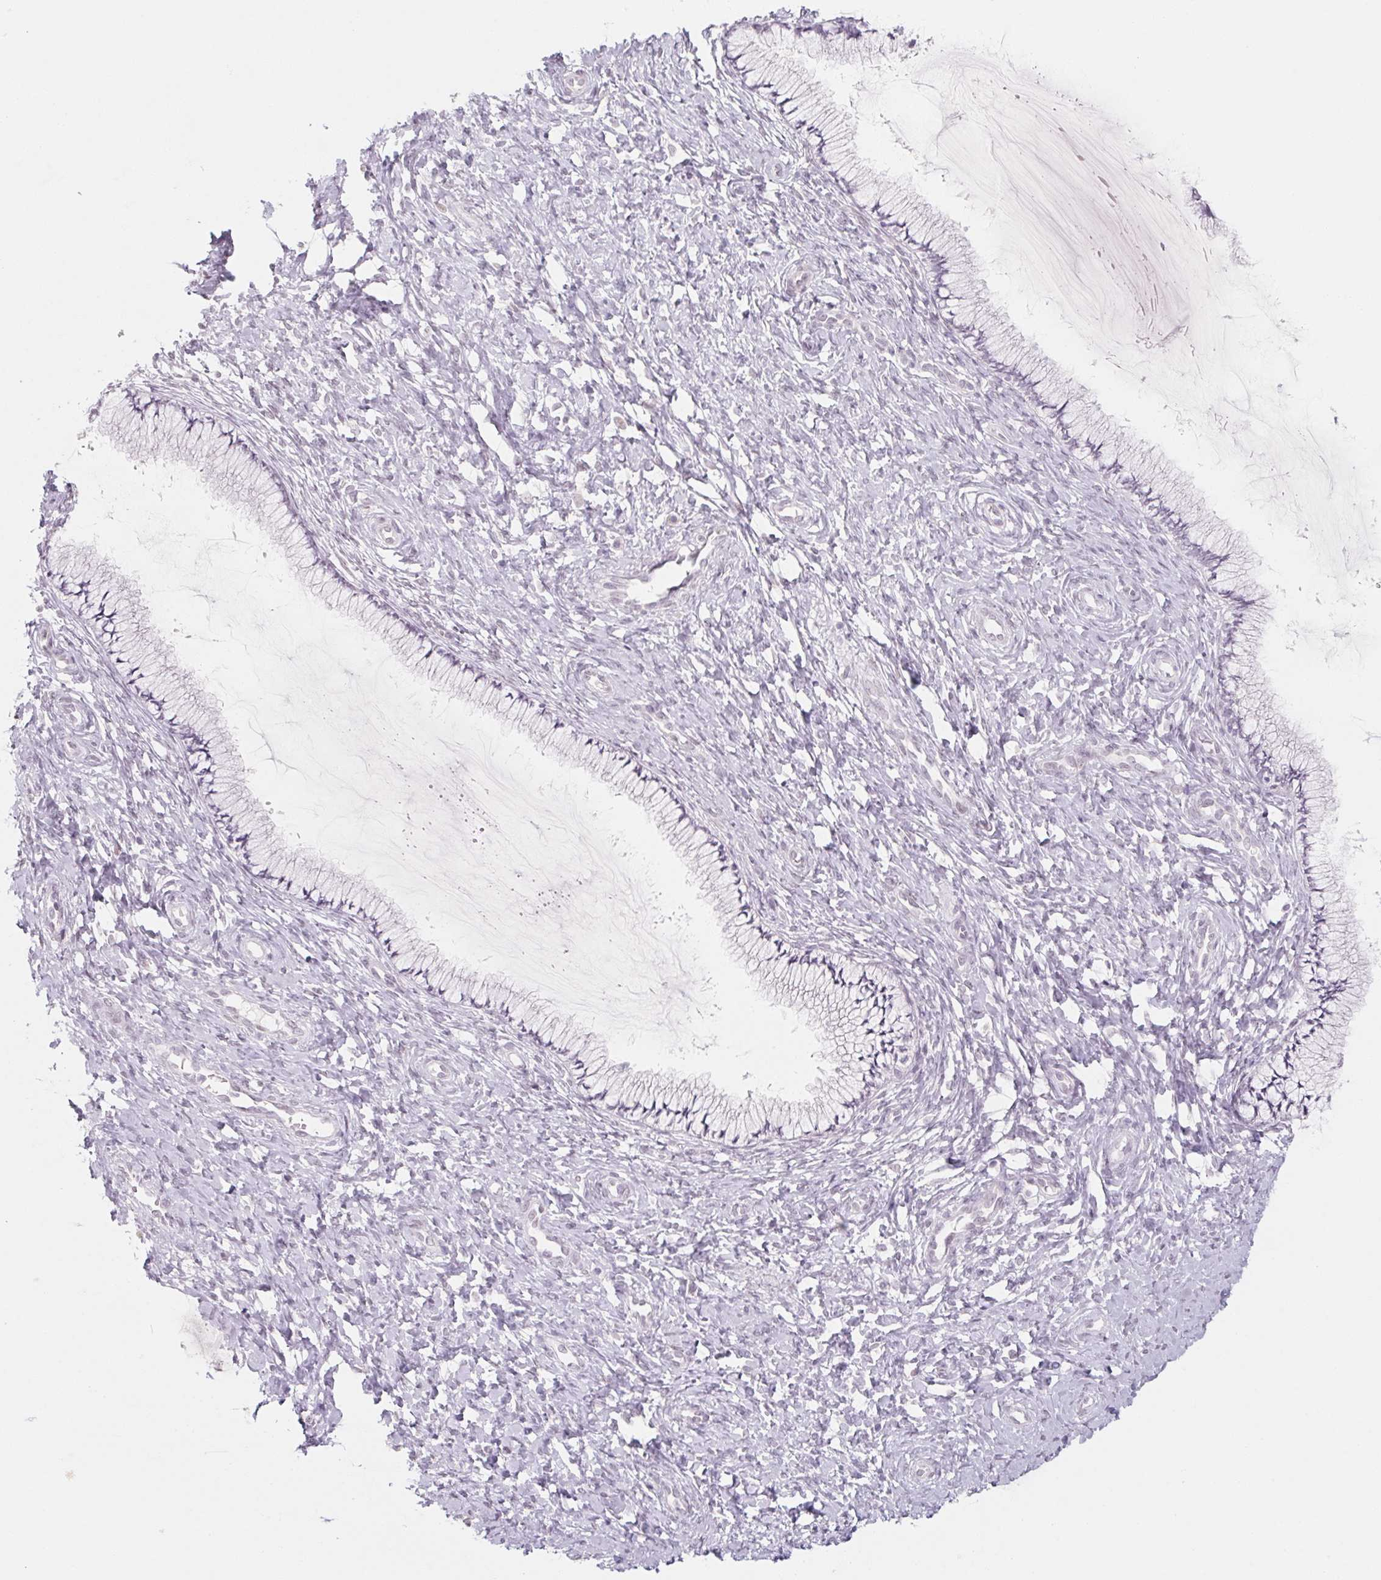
{"staining": {"intensity": "negative", "quantity": "none", "location": "none"}, "tissue": "cervix", "cell_type": "Glandular cells", "image_type": "normal", "snomed": [{"axis": "morphology", "description": "Normal tissue, NOS"}, {"axis": "topography", "description": "Cervix"}], "caption": "A high-resolution micrograph shows immunohistochemistry (IHC) staining of benign cervix, which shows no significant expression in glandular cells.", "gene": "KCNQ2", "patient": {"sex": "female", "age": 37}}